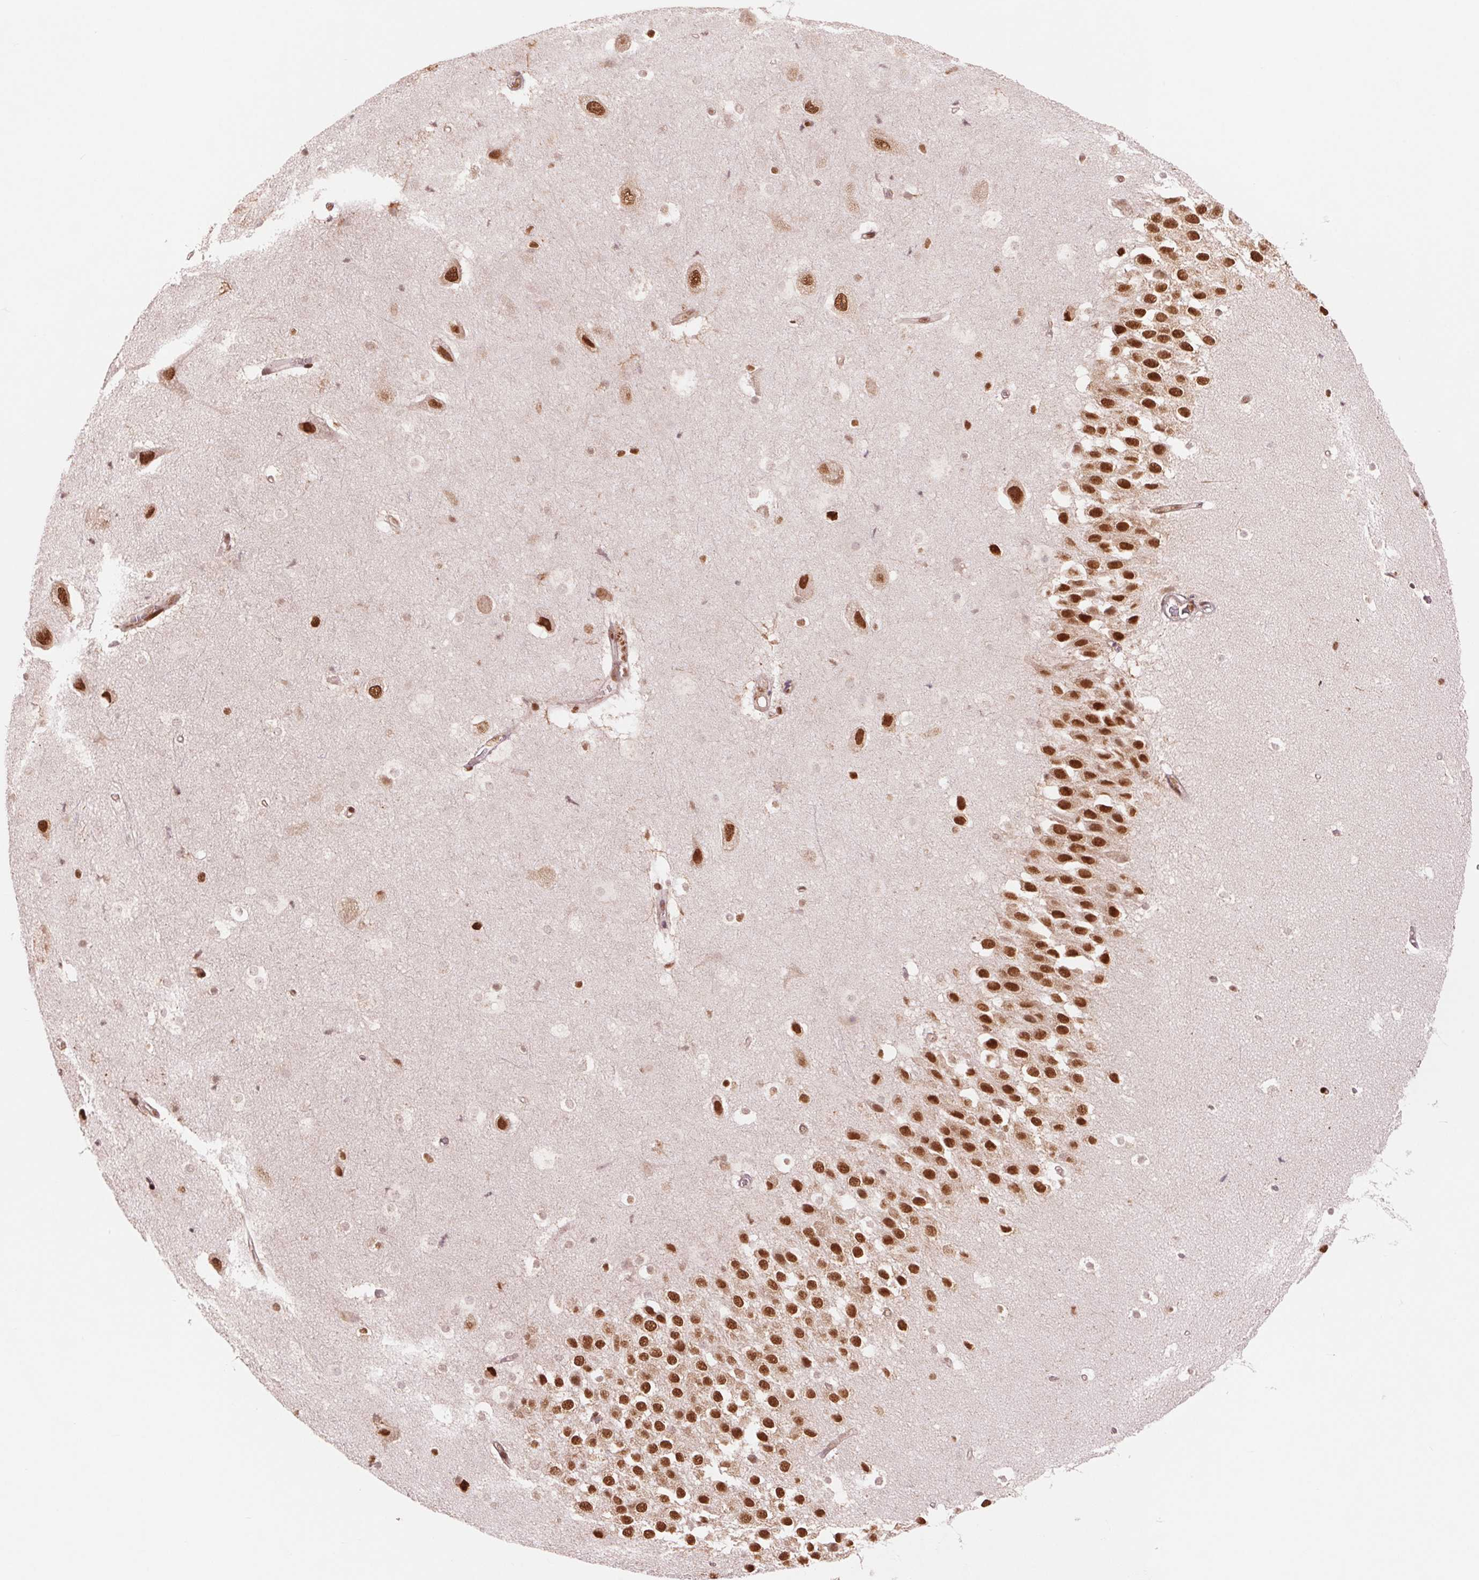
{"staining": {"intensity": "strong", "quantity": "<25%", "location": "nuclear"}, "tissue": "hippocampus", "cell_type": "Glial cells", "image_type": "normal", "snomed": [{"axis": "morphology", "description": "Normal tissue, NOS"}, {"axis": "topography", "description": "Hippocampus"}], "caption": "A micrograph showing strong nuclear positivity in about <25% of glial cells in benign hippocampus, as visualized by brown immunohistochemical staining.", "gene": "TTLL9", "patient": {"sex": "male", "age": 26}}